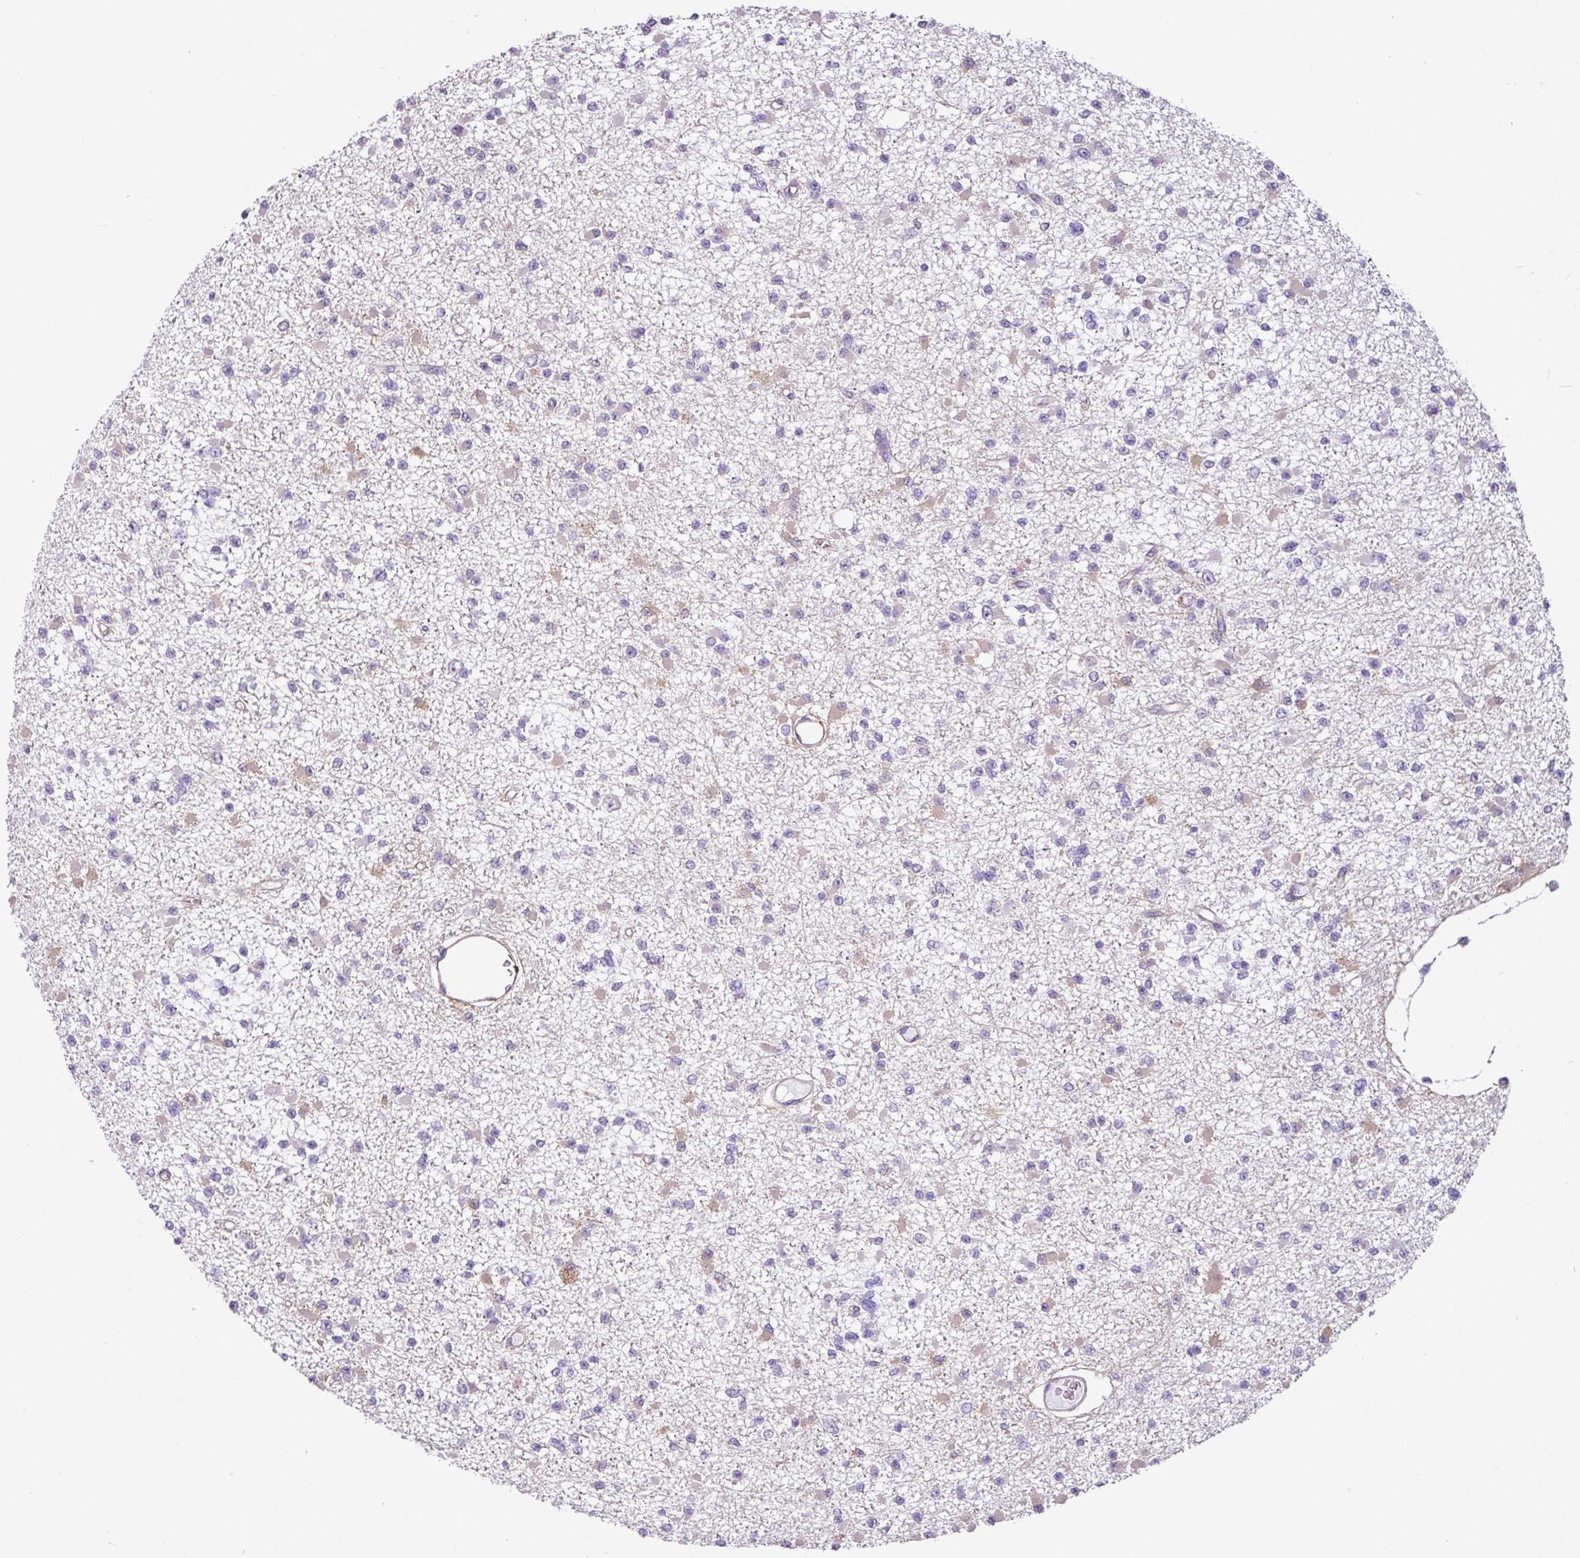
{"staining": {"intensity": "negative", "quantity": "none", "location": "none"}, "tissue": "glioma", "cell_type": "Tumor cells", "image_type": "cancer", "snomed": [{"axis": "morphology", "description": "Glioma, malignant, Low grade"}, {"axis": "topography", "description": "Brain"}], "caption": "DAB immunohistochemical staining of human malignant low-grade glioma reveals no significant expression in tumor cells. The staining was performed using DAB (3,3'-diaminobenzidine) to visualize the protein expression in brown, while the nuclei were stained in blue with hematoxylin (Magnification: 20x).", "gene": "XNDC1N", "patient": {"sex": "female", "age": 22}}